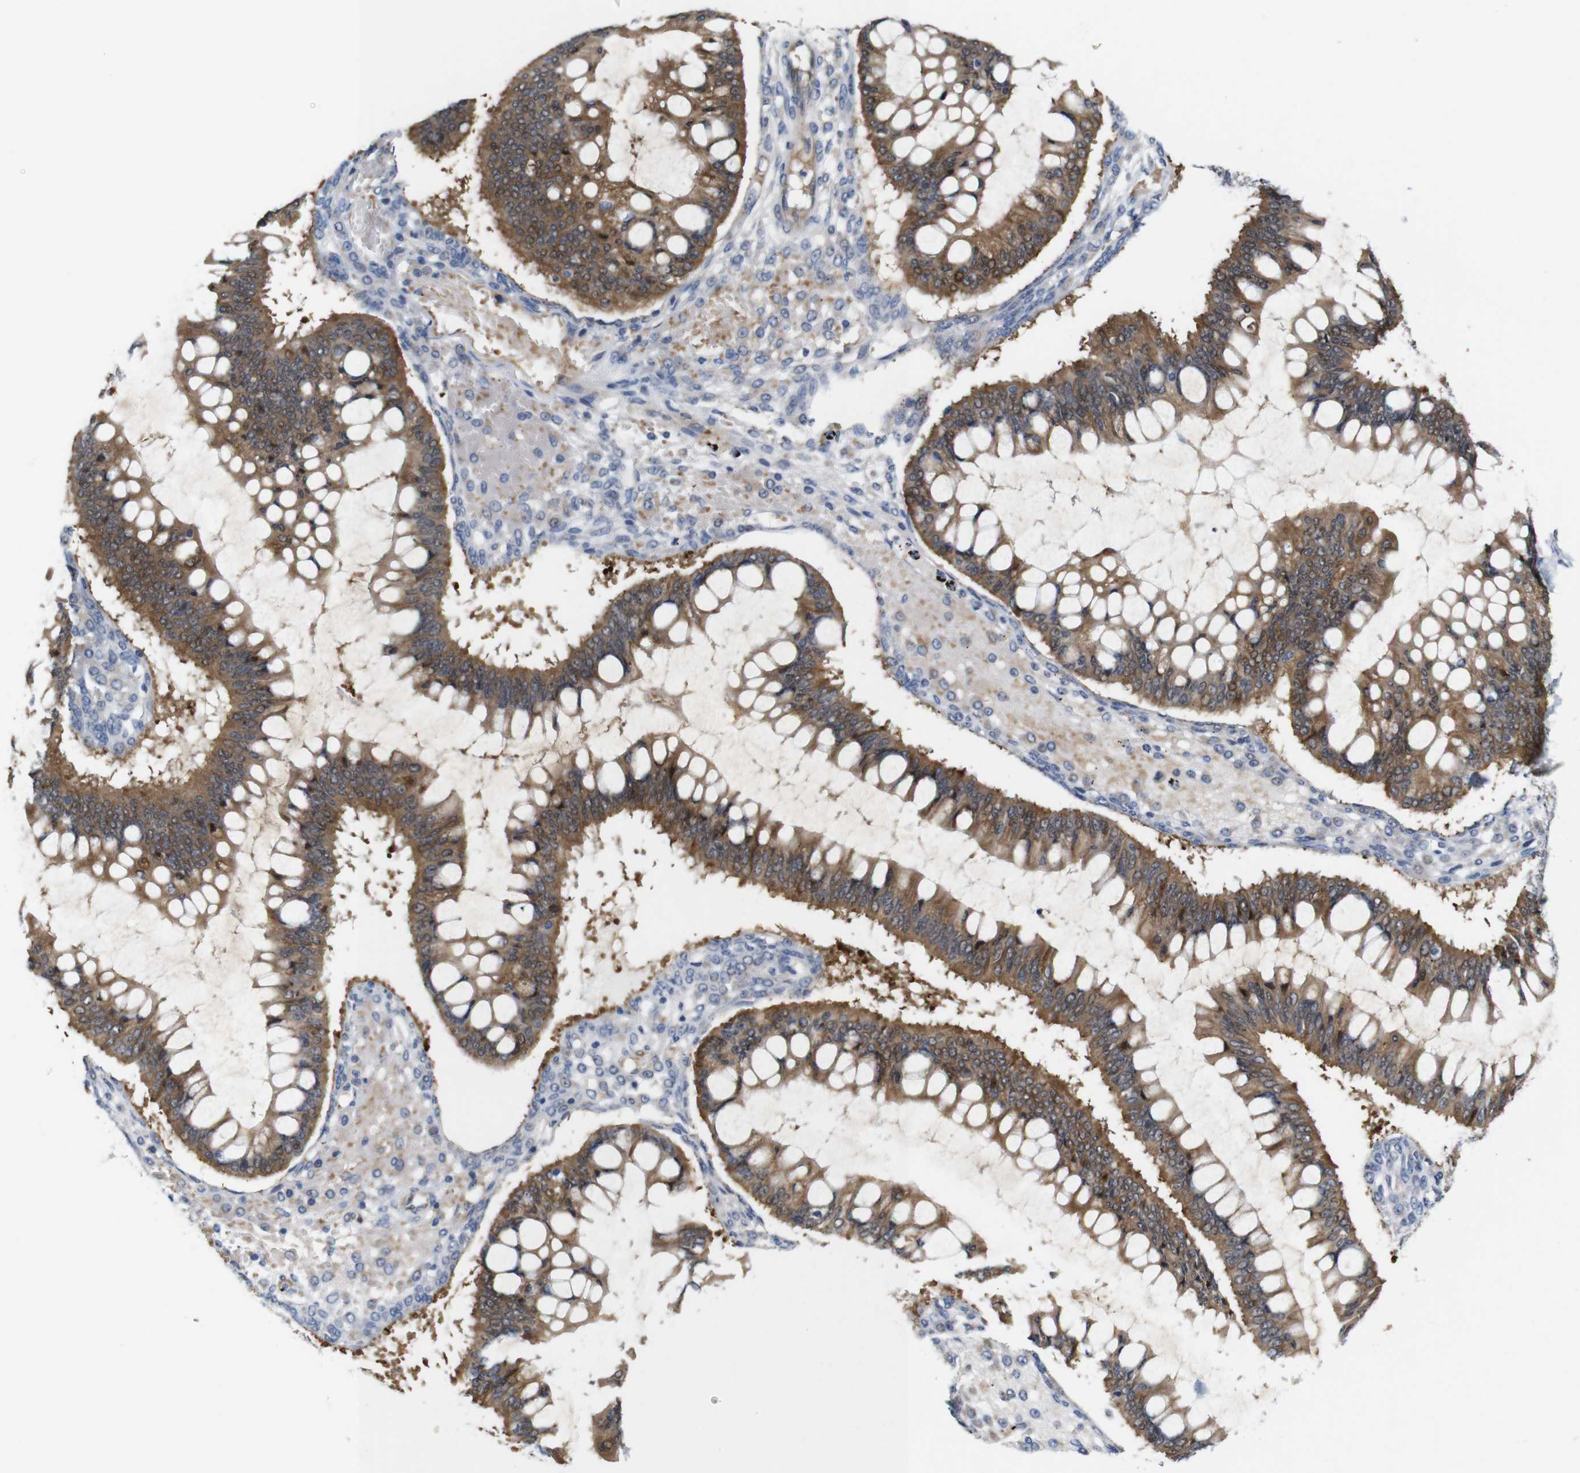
{"staining": {"intensity": "moderate", "quantity": ">75%", "location": "cytoplasmic/membranous,nuclear"}, "tissue": "ovarian cancer", "cell_type": "Tumor cells", "image_type": "cancer", "snomed": [{"axis": "morphology", "description": "Cystadenocarcinoma, mucinous, NOS"}, {"axis": "topography", "description": "Ovary"}], "caption": "Human ovarian mucinous cystadenocarcinoma stained with a protein marker demonstrates moderate staining in tumor cells.", "gene": "TBC1D32", "patient": {"sex": "female", "age": 73}}